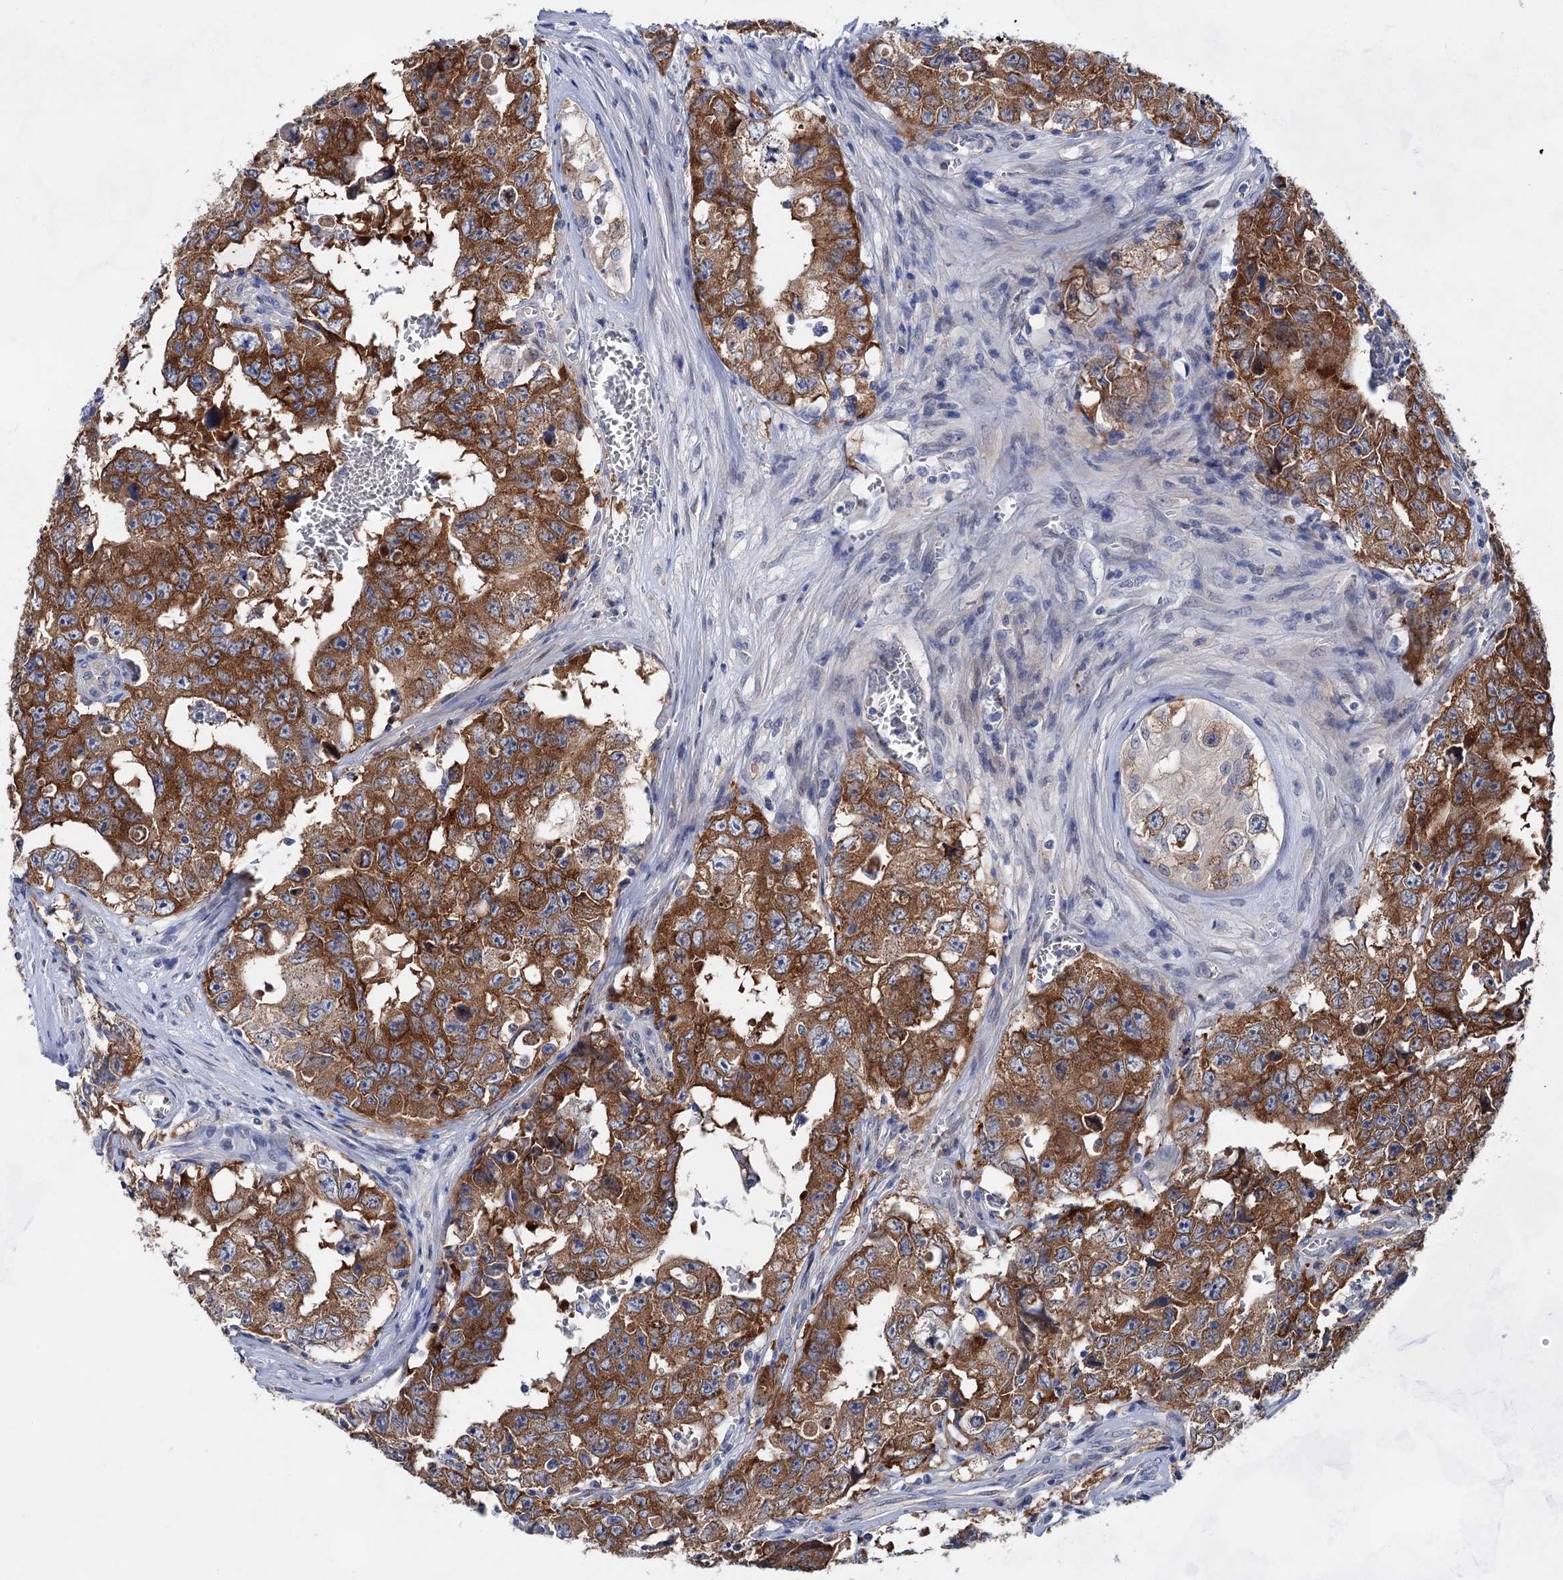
{"staining": {"intensity": "strong", "quantity": ">75%", "location": "cytoplasmic/membranous"}, "tissue": "testis cancer", "cell_type": "Tumor cells", "image_type": "cancer", "snomed": [{"axis": "morphology", "description": "Carcinoma, Embryonal, NOS"}, {"axis": "topography", "description": "Testis"}], "caption": "IHC (DAB) staining of testis cancer (embryonal carcinoma) shows strong cytoplasmic/membranous protein staining in approximately >75% of tumor cells.", "gene": "MORN3", "patient": {"sex": "male", "age": 17}}